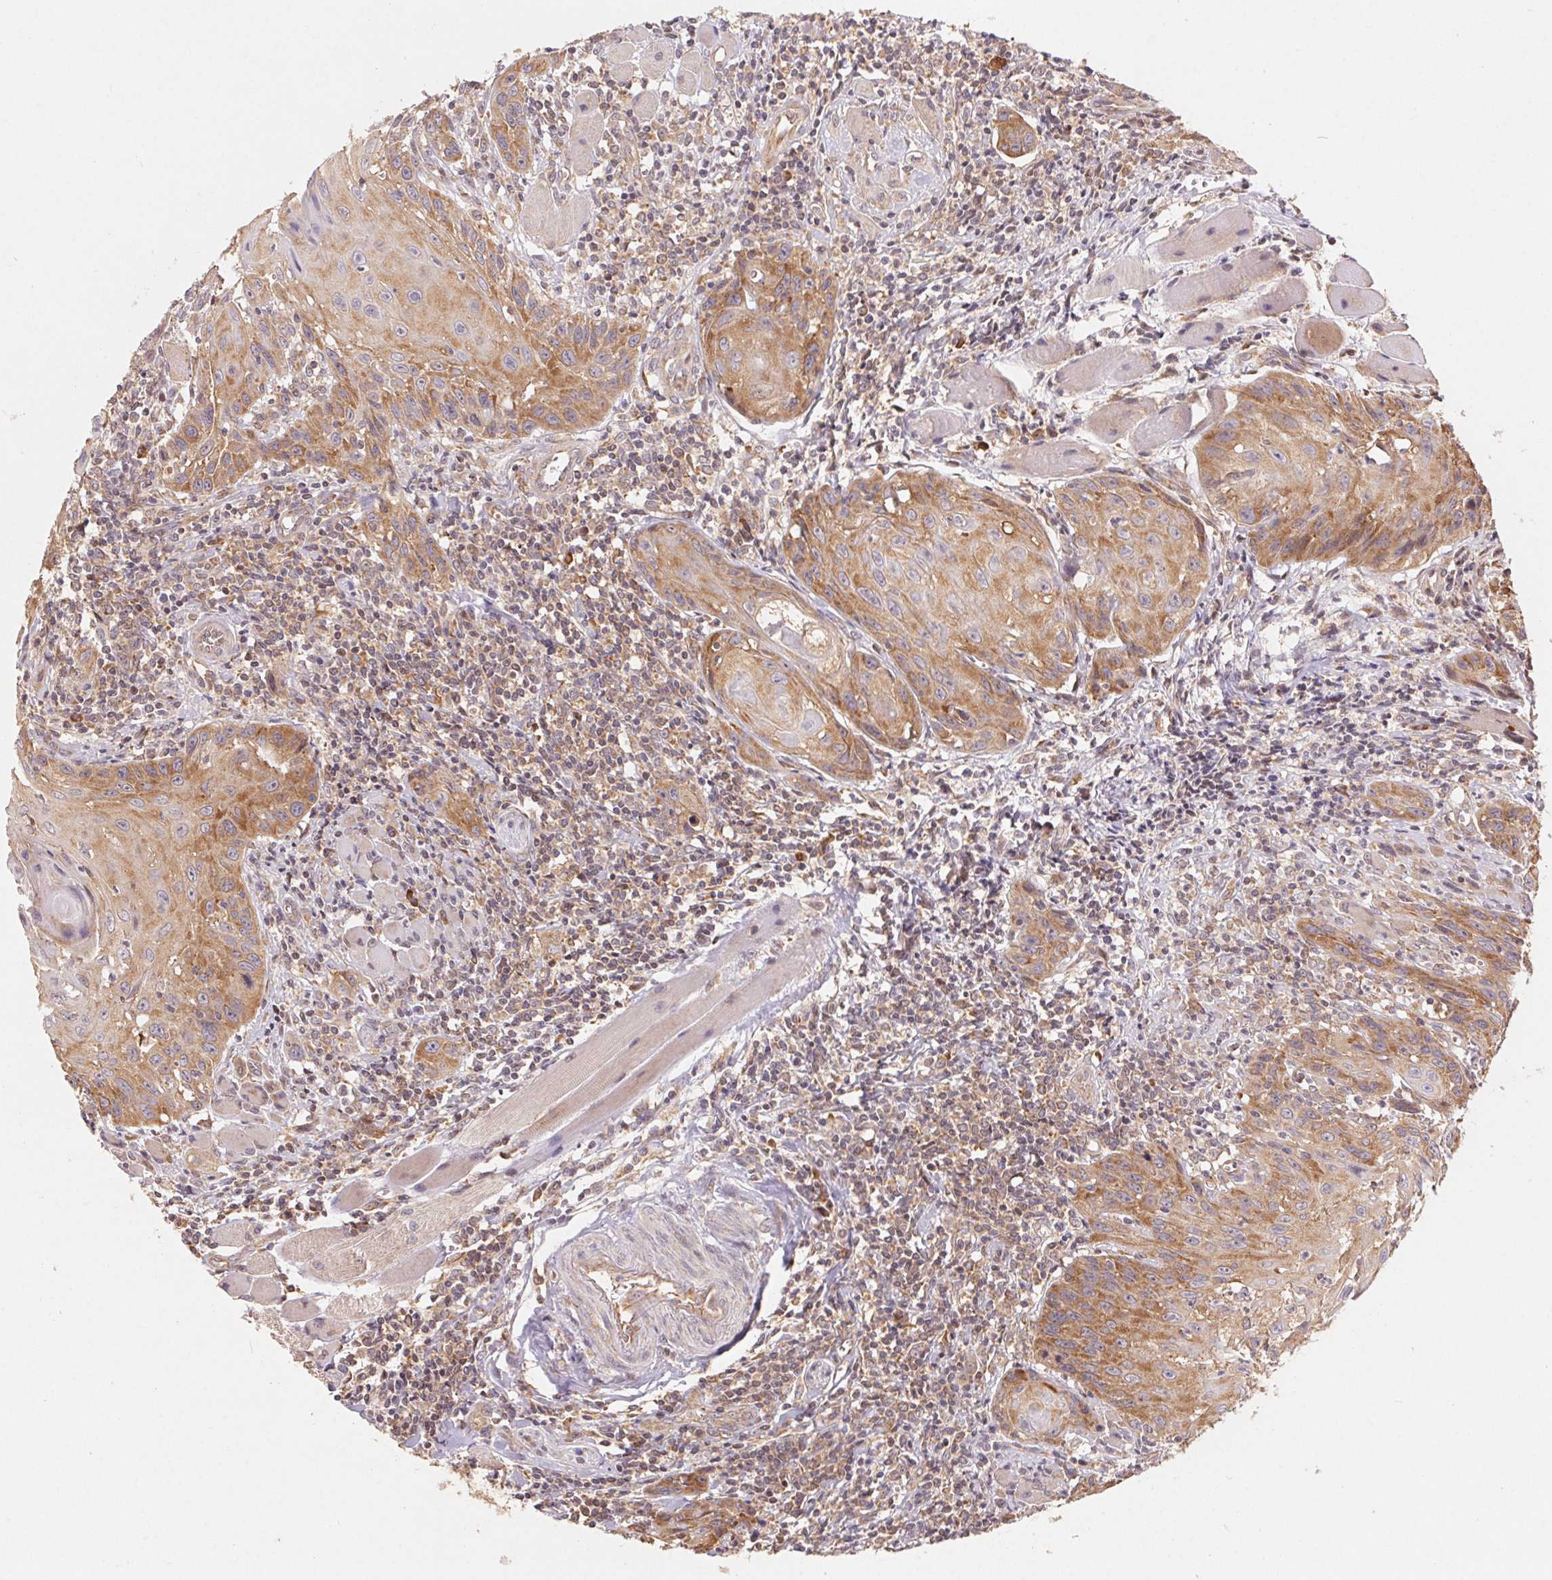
{"staining": {"intensity": "moderate", "quantity": ">75%", "location": "cytoplasmic/membranous"}, "tissue": "head and neck cancer", "cell_type": "Tumor cells", "image_type": "cancer", "snomed": [{"axis": "morphology", "description": "Squamous cell carcinoma, NOS"}, {"axis": "topography", "description": "Oral tissue"}, {"axis": "topography", "description": "Head-Neck"}], "caption": "This micrograph demonstrates immunohistochemistry staining of head and neck cancer, with medium moderate cytoplasmic/membranous positivity in approximately >75% of tumor cells.", "gene": "RPL27A", "patient": {"sex": "male", "age": 58}}